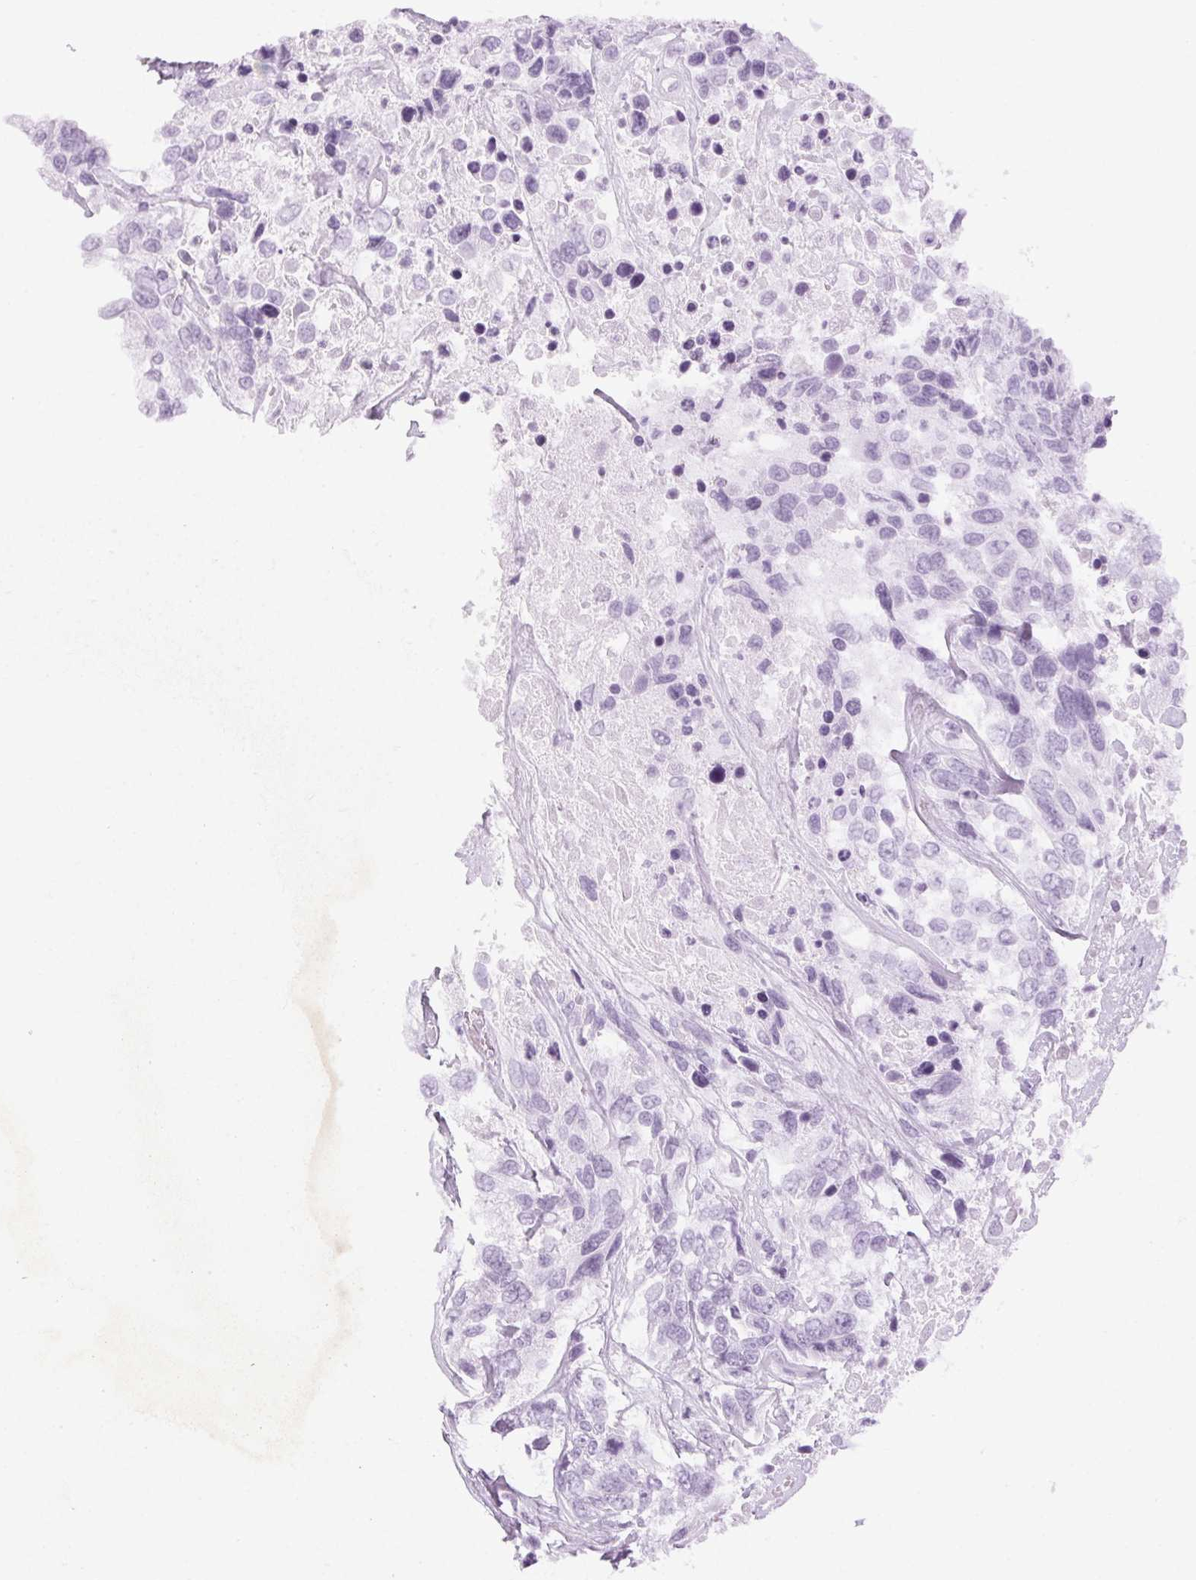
{"staining": {"intensity": "negative", "quantity": "none", "location": "none"}, "tissue": "urothelial cancer", "cell_type": "Tumor cells", "image_type": "cancer", "snomed": [{"axis": "morphology", "description": "Urothelial carcinoma, High grade"}, {"axis": "topography", "description": "Urinary bladder"}], "caption": "Tumor cells are negative for protein expression in human urothelial cancer.", "gene": "CCSER1", "patient": {"sex": "female", "age": 70}}